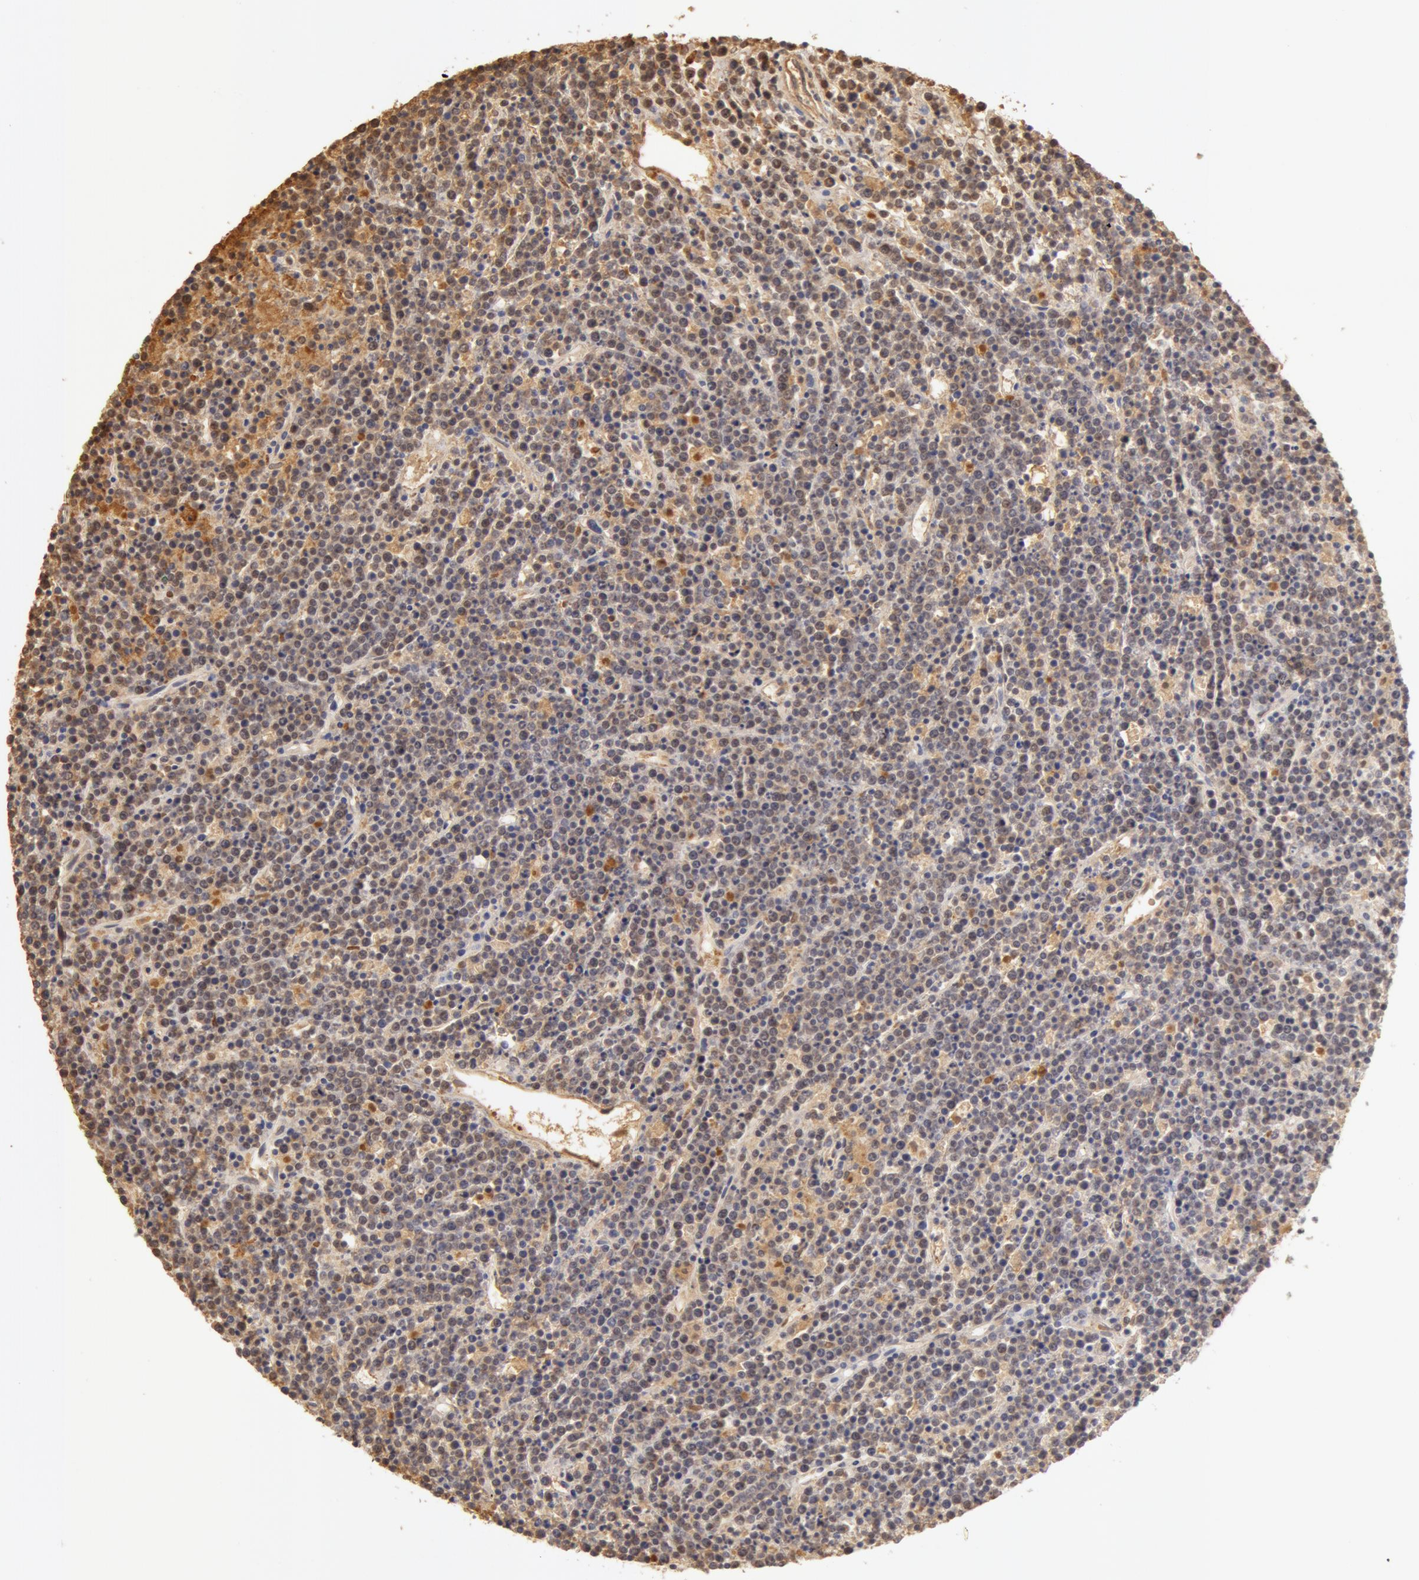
{"staining": {"intensity": "negative", "quantity": "none", "location": "none"}, "tissue": "lymphoma", "cell_type": "Tumor cells", "image_type": "cancer", "snomed": [{"axis": "morphology", "description": "Malignant lymphoma, non-Hodgkin's type, High grade"}, {"axis": "topography", "description": "Ovary"}], "caption": "The image displays no significant expression in tumor cells of malignant lymphoma, non-Hodgkin's type (high-grade).", "gene": "TF", "patient": {"sex": "female", "age": 56}}